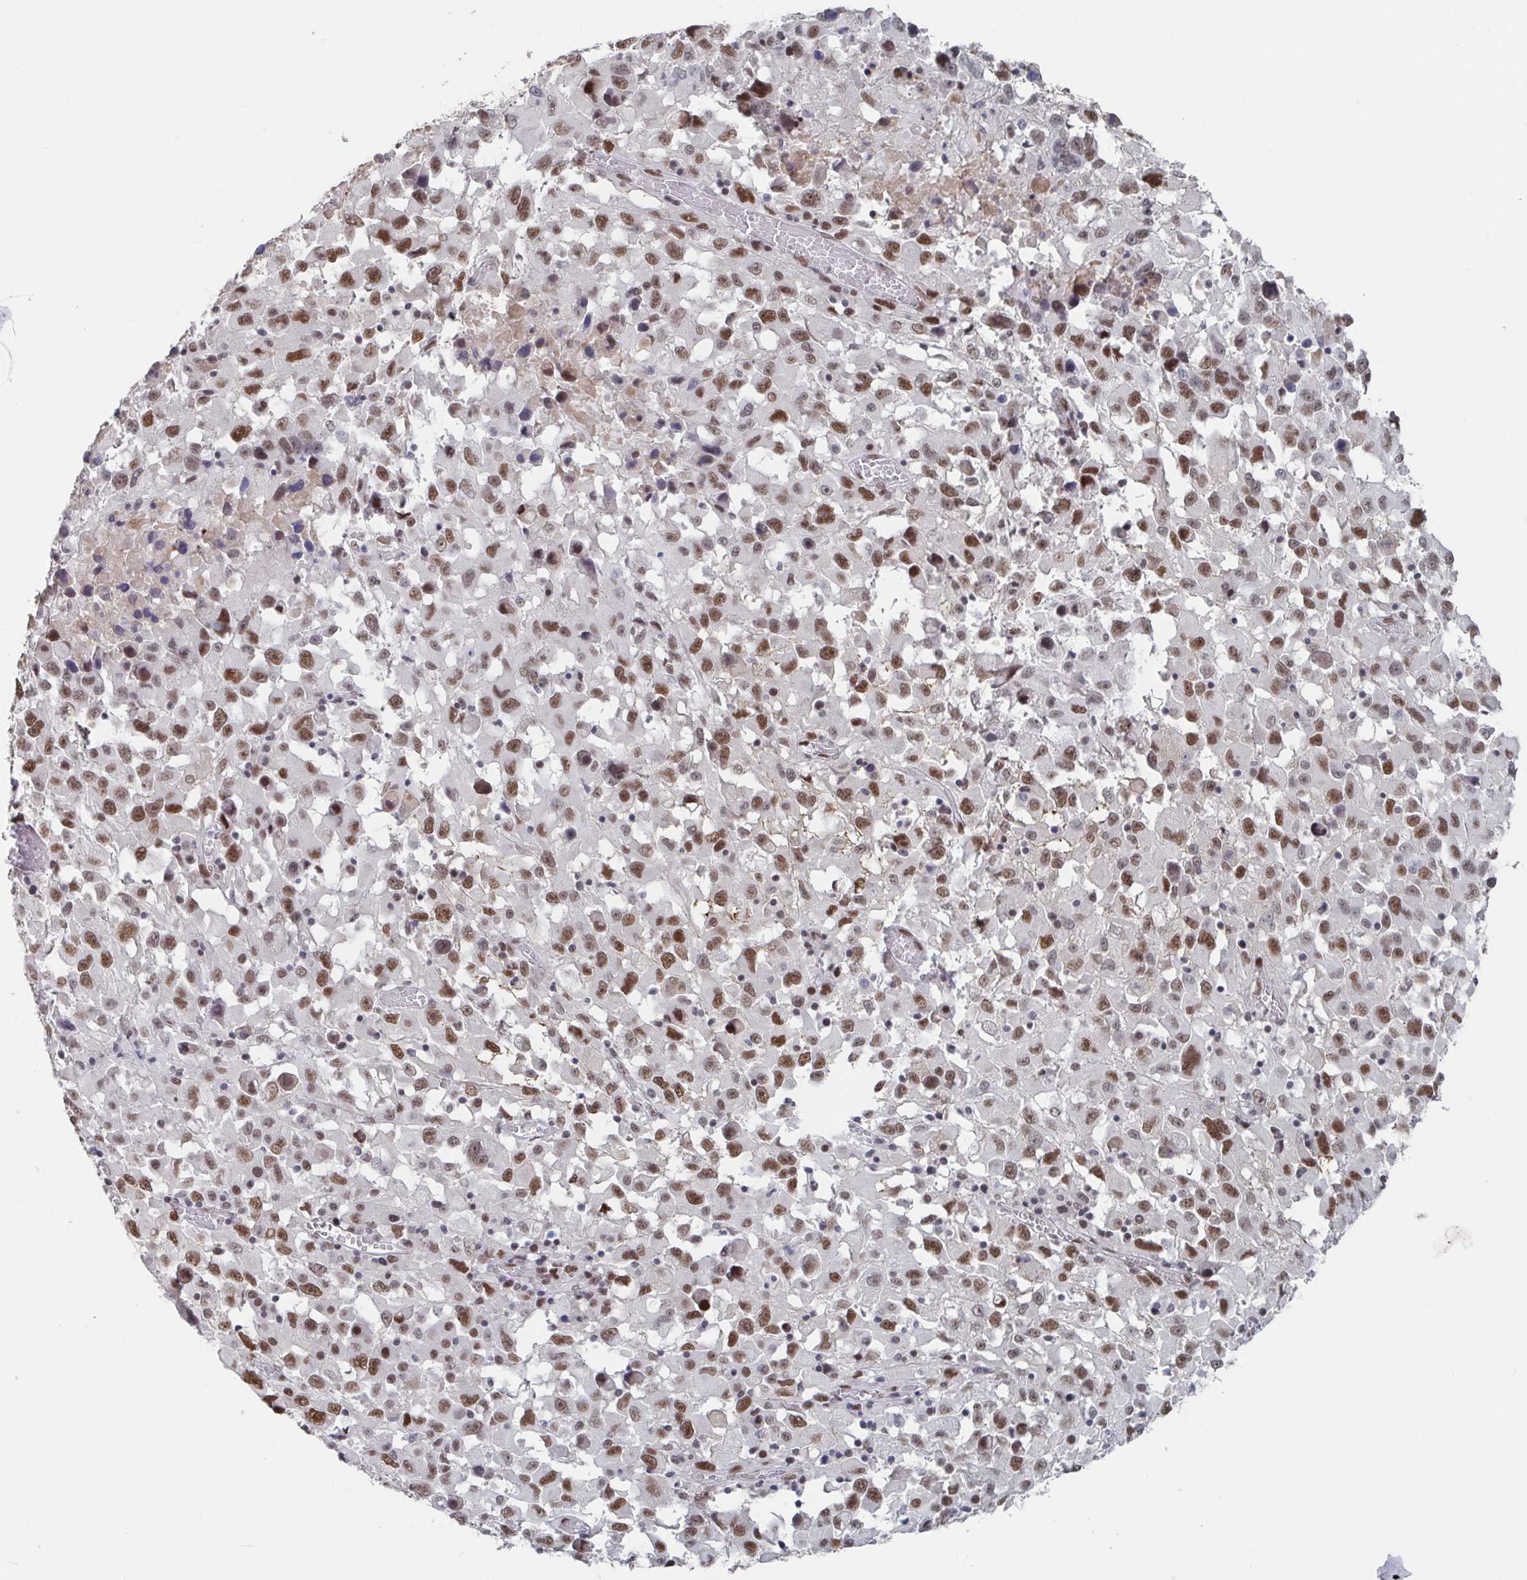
{"staining": {"intensity": "moderate", "quantity": ">75%", "location": "nuclear"}, "tissue": "melanoma", "cell_type": "Tumor cells", "image_type": "cancer", "snomed": [{"axis": "morphology", "description": "Malignant melanoma, Metastatic site"}, {"axis": "topography", "description": "Soft tissue"}], "caption": "IHC micrograph of melanoma stained for a protein (brown), which reveals medium levels of moderate nuclear expression in about >75% of tumor cells.", "gene": "BCL7B", "patient": {"sex": "male", "age": 50}}